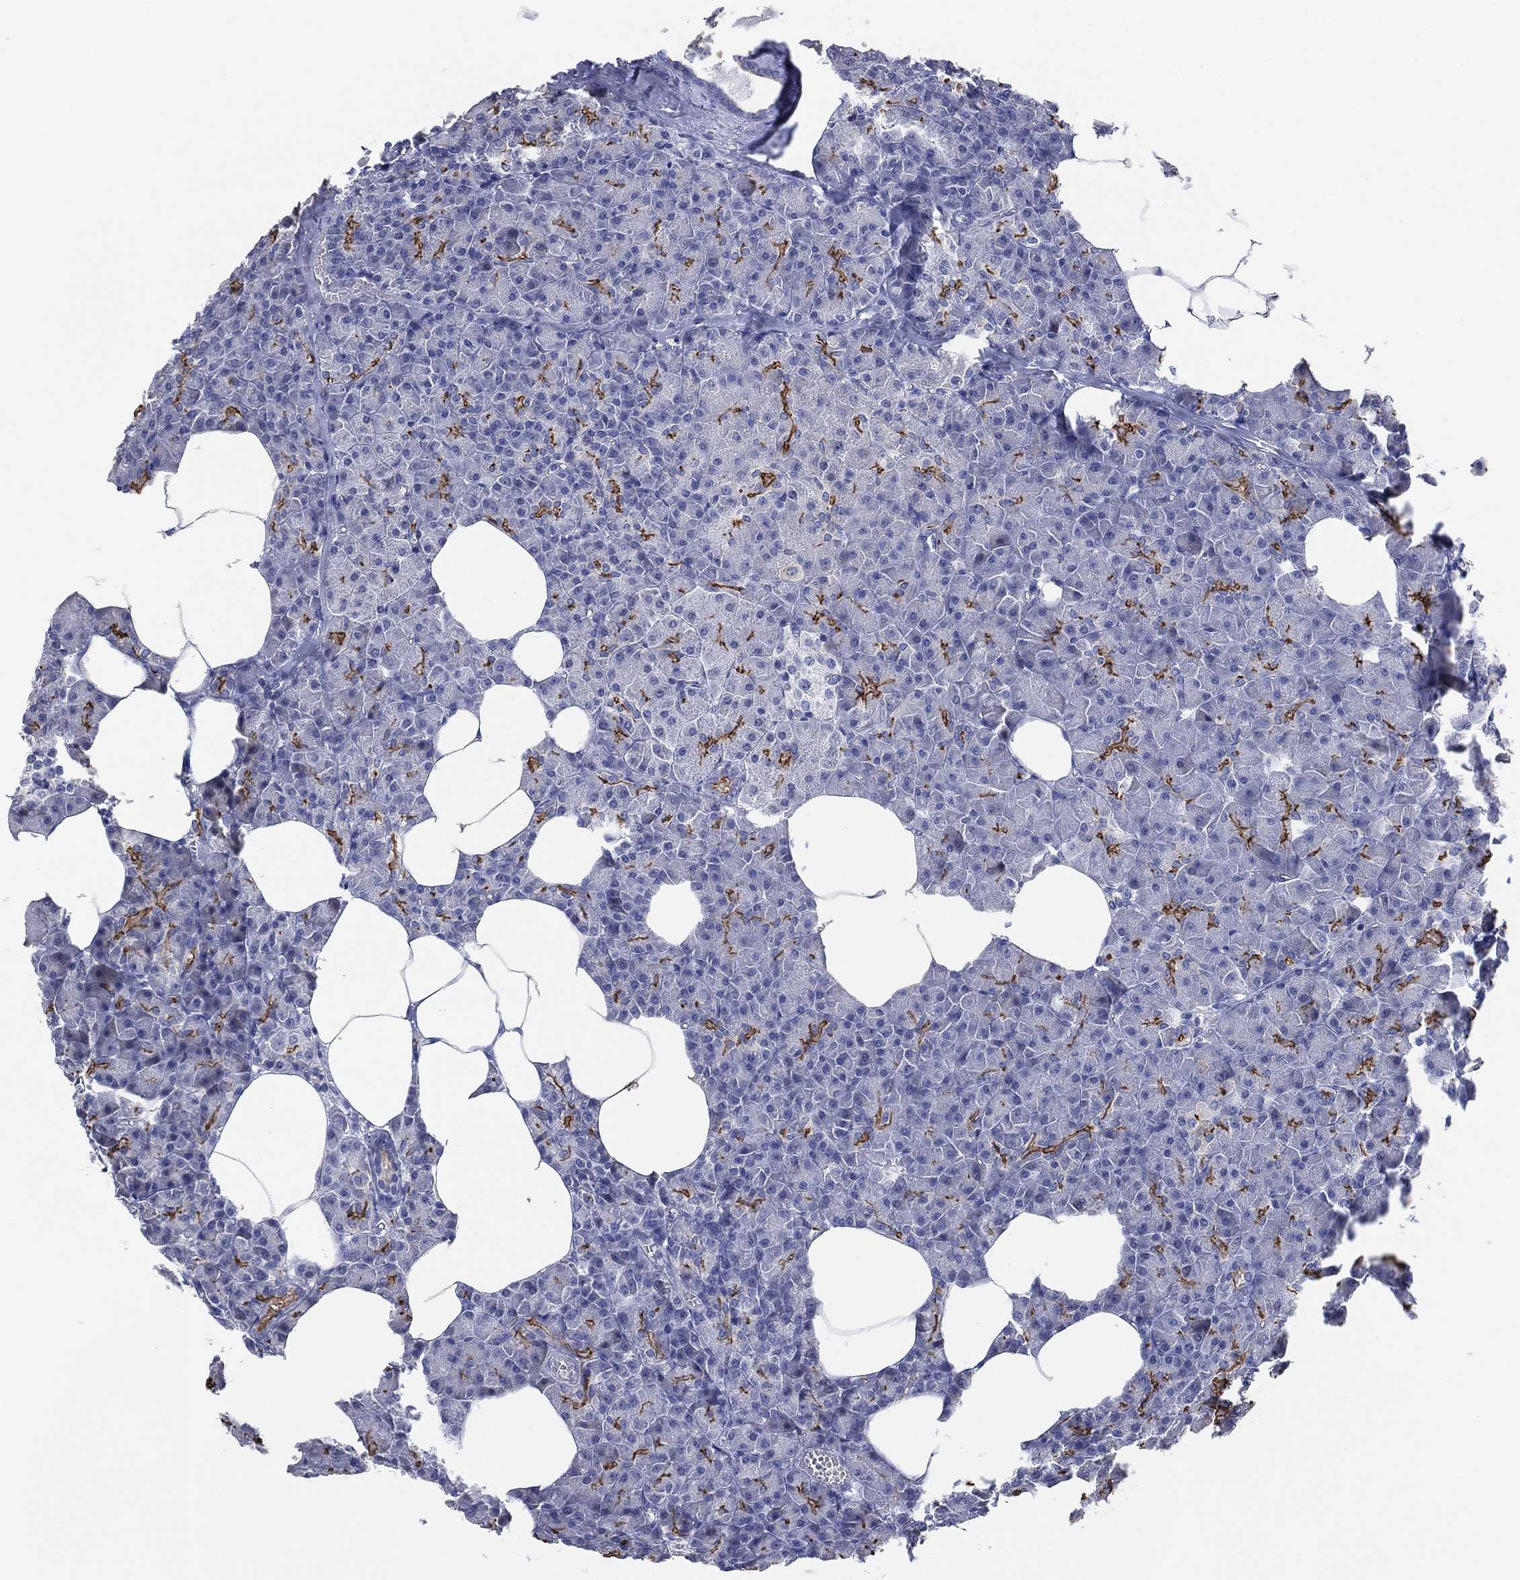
{"staining": {"intensity": "strong", "quantity": "25%-75%", "location": "cytoplasmic/membranous"}, "tissue": "pancreas", "cell_type": "Exocrine glandular cells", "image_type": "normal", "snomed": [{"axis": "morphology", "description": "Normal tissue, NOS"}, {"axis": "topography", "description": "Pancreas"}], "caption": "Pancreas stained with IHC exhibits strong cytoplasmic/membranous positivity in approximately 25%-75% of exocrine glandular cells.", "gene": "CFTR", "patient": {"sex": "female", "age": 45}}